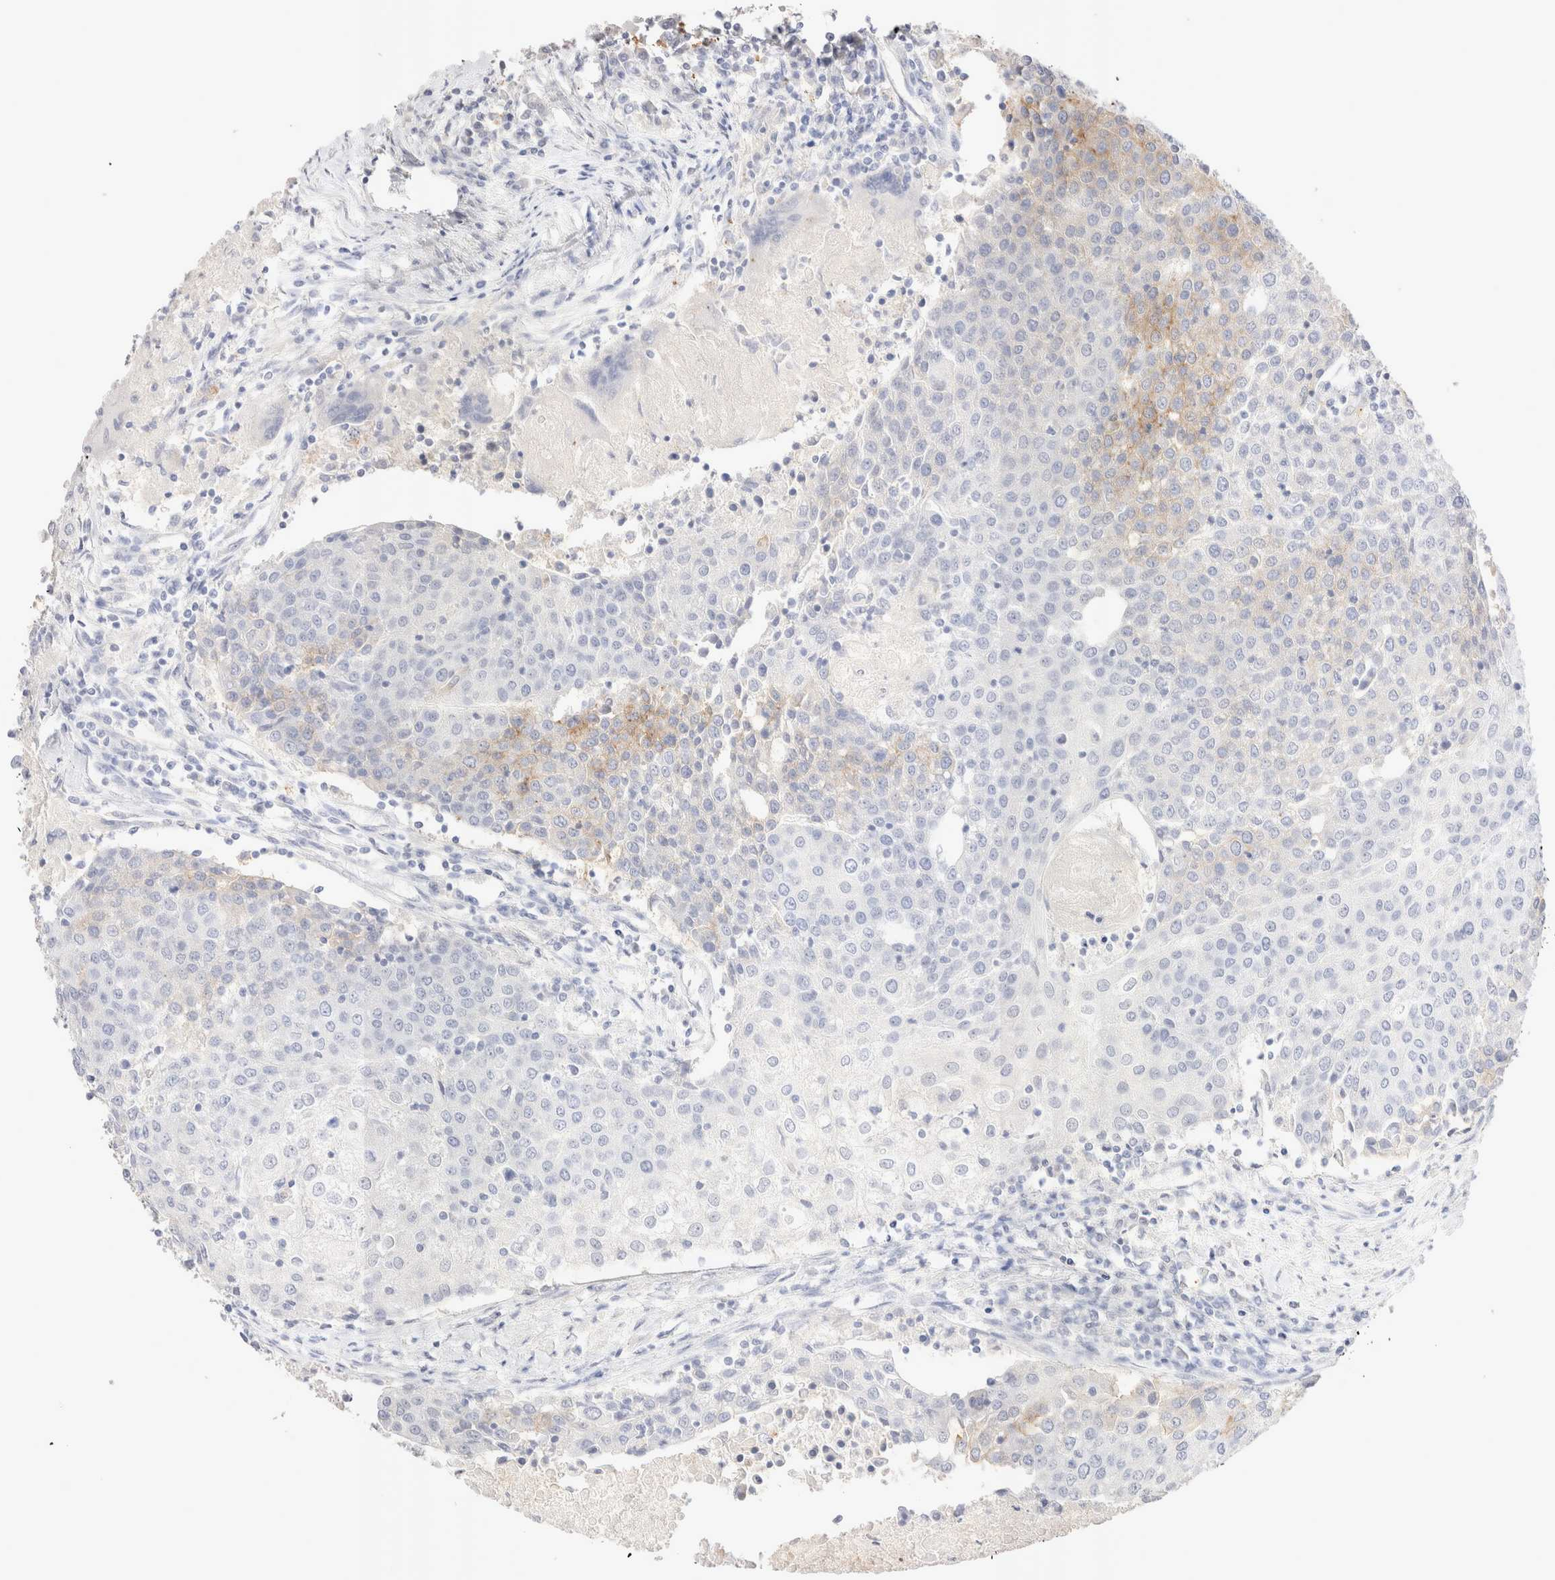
{"staining": {"intensity": "moderate", "quantity": "<25%", "location": "cytoplasmic/membranous"}, "tissue": "urothelial cancer", "cell_type": "Tumor cells", "image_type": "cancer", "snomed": [{"axis": "morphology", "description": "Urothelial carcinoma, High grade"}, {"axis": "topography", "description": "Urinary bladder"}], "caption": "The photomicrograph exhibits staining of high-grade urothelial carcinoma, revealing moderate cytoplasmic/membranous protein staining (brown color) within tumor cells.", "gene": "EPCAM", "patient": {"sex": "female", "age": 85}}